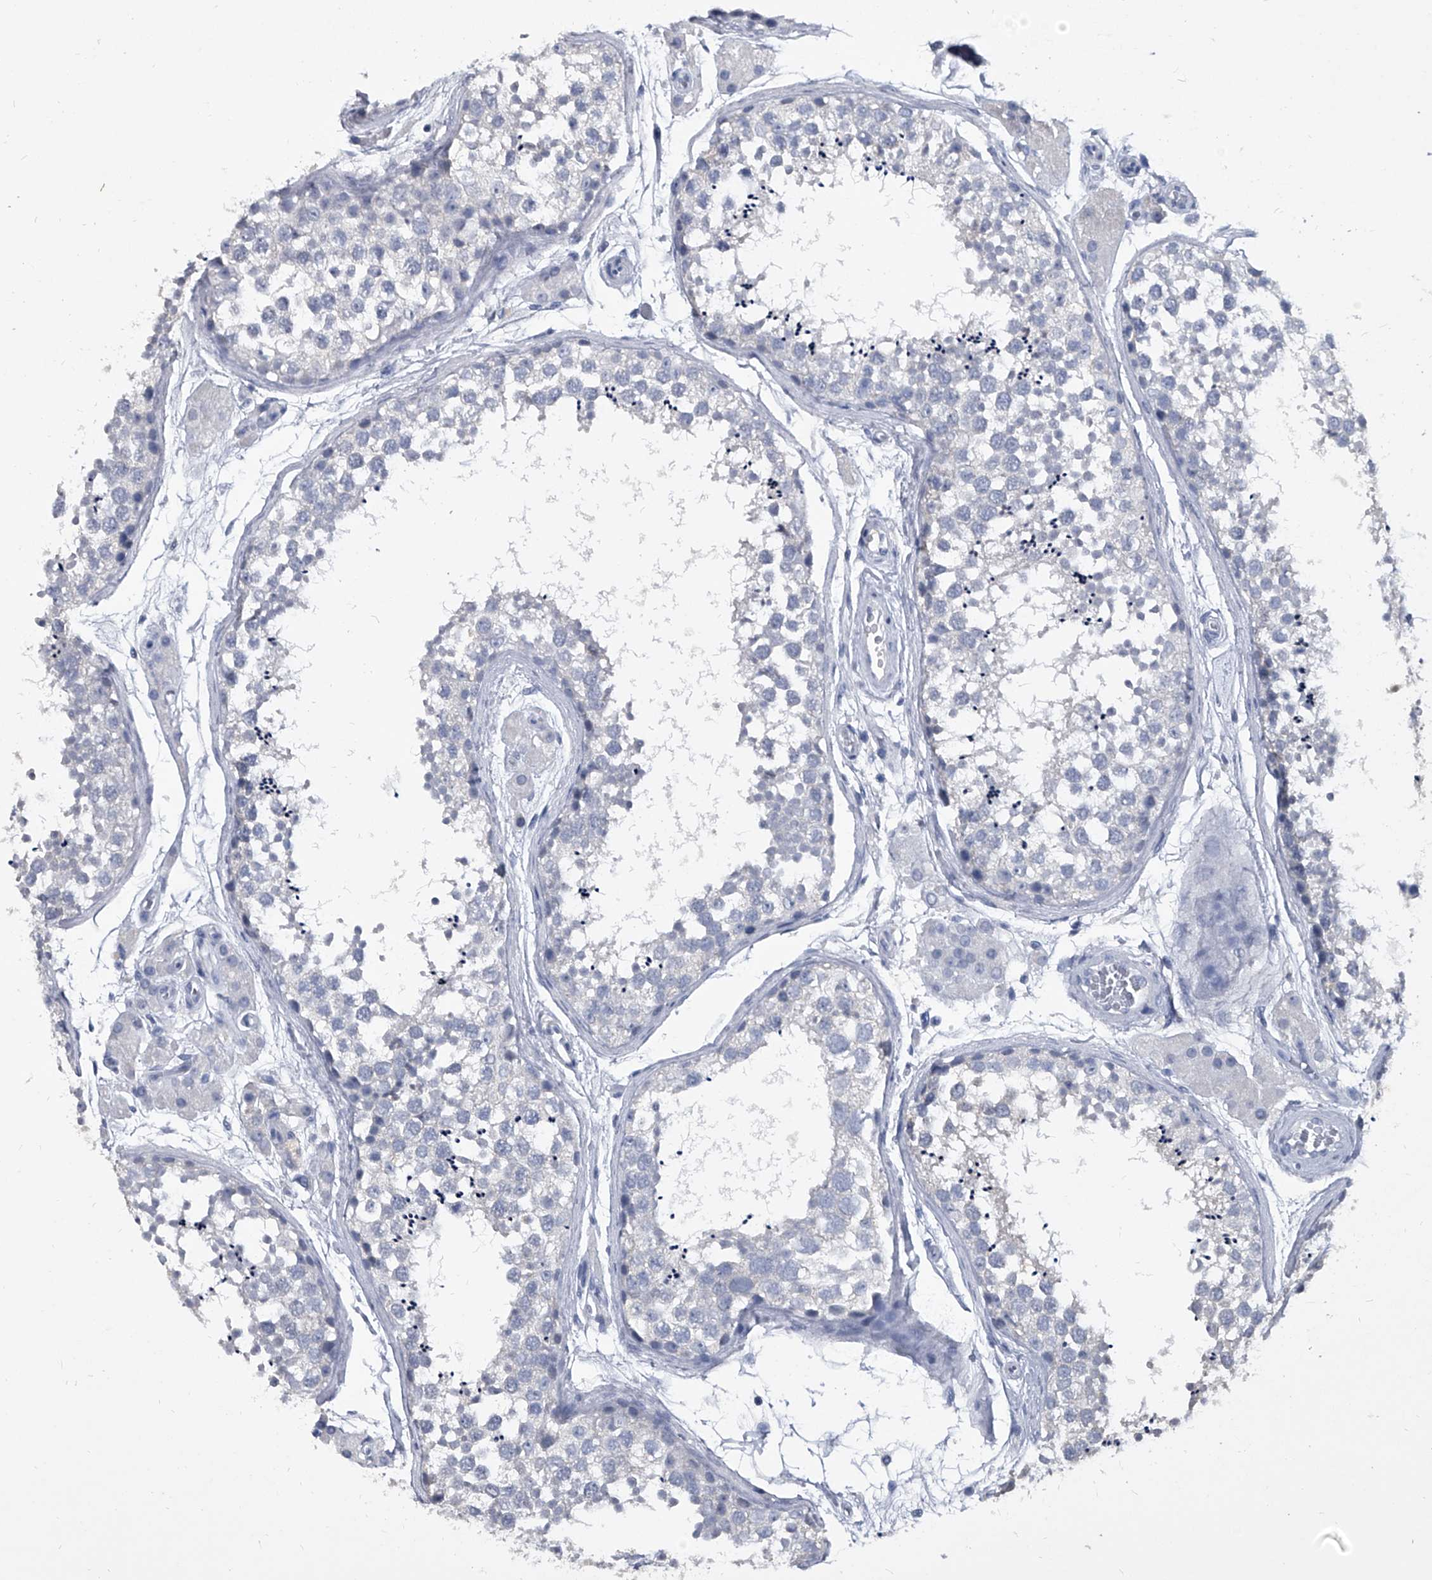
{"staining": {"intensity": "negative", "quantity": "none", "location": "none"}, "tissue": "testis", "cell_type": "Cells in seminiferous ducts", "image_type": "normal", "snomed": [{"axis": "morphology", "description": "Normal tissue, NOS"}, {"axis": "topography", "description": "Testis"}], "caption": "Micrograph shows no protein expression in cells in seminiferous ducts of normal testis.", "gene": "BCAS1", "patient": {"sex": "male", "age": 56}}